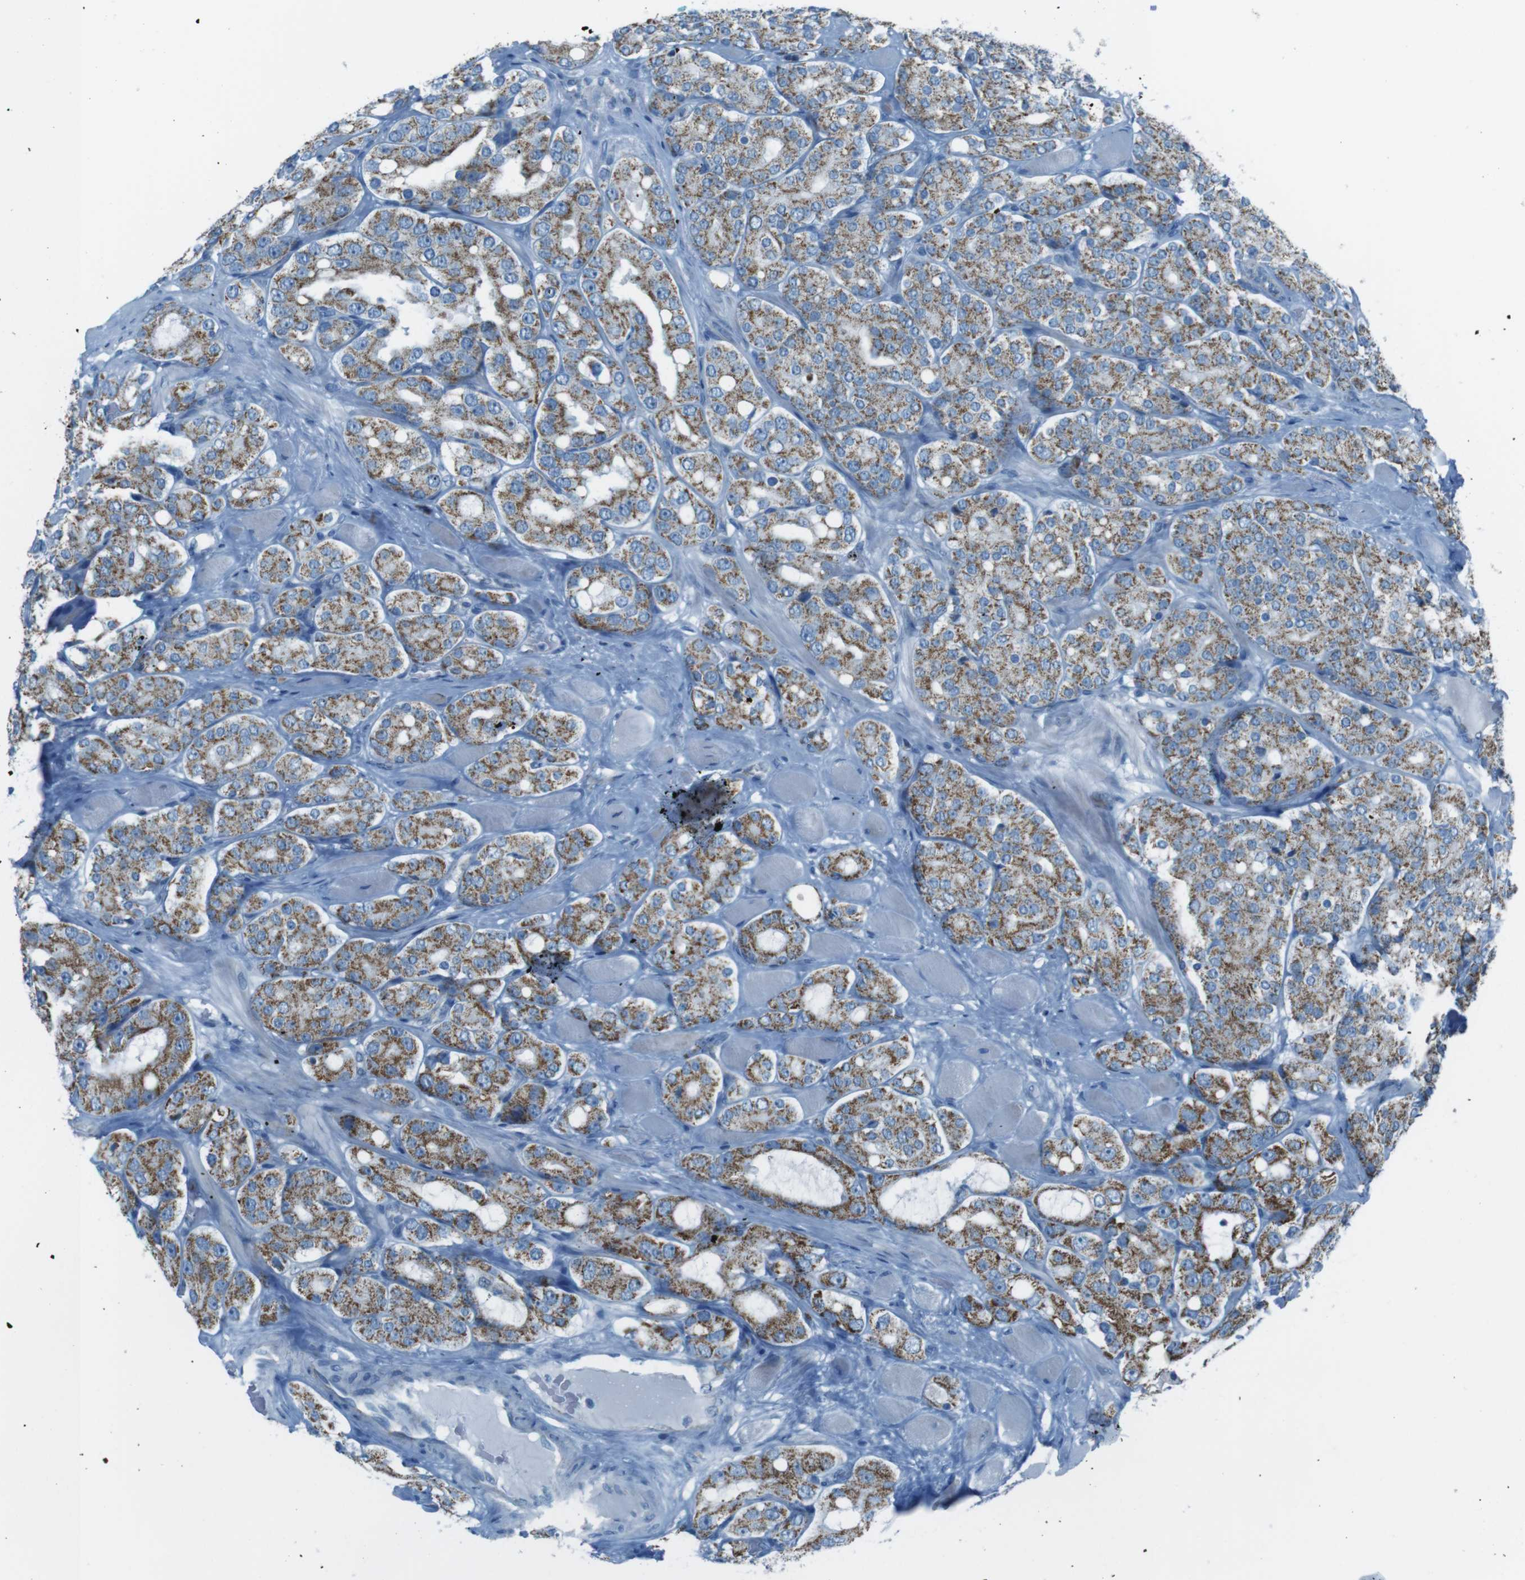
{"staining": {"intensity": "moderate", "quantity": ">75%", "location": "cytoplasmic/membranous"}, "tissue": "prostate cancer", "cell_type": "Tumor cells", "image_type": "cancer", "snomed": [{"axis": "morphology", "description": "Adenocarcinoma, High grade"}, {"axis": "topography", "description": "Prostate"}], "caption": "Protein expression analysis of high-grade adenocarcinoma (prostate) demonstrates moderate cytoplasmic/membranous positivity in approximately >75% of tumor cells. The staining is performed using DAB (3,3'-diaminobenzidine) brown chromogen to label protein expression. The nuclei are counter-stained blue using hematoxylin.", "gene": "DNAJA3", "patient": {"sex": "male", "age": 65}}